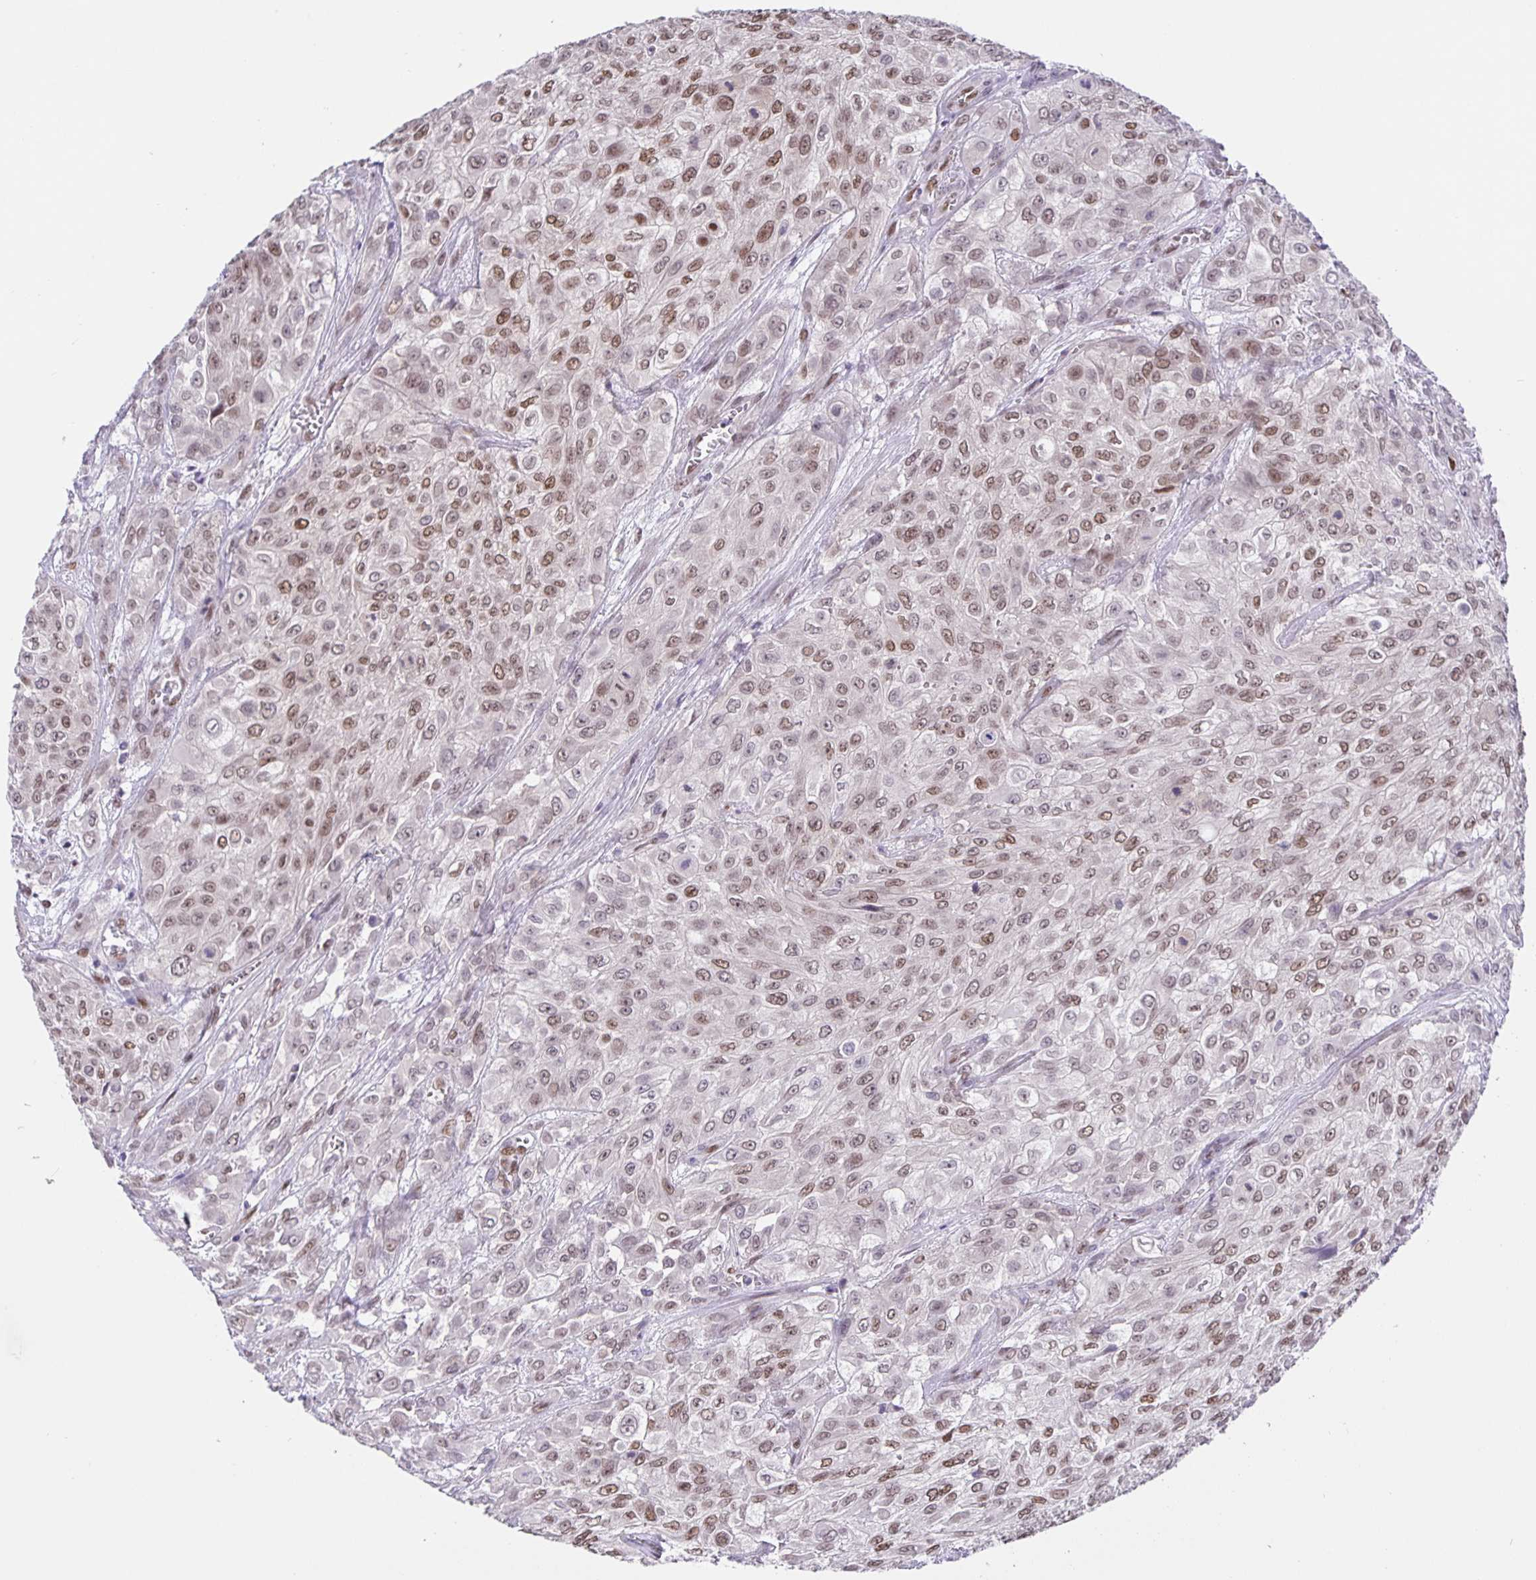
{"staining": {"intensity": "moderate", "quantity": ">75%", "location": "nuclear"}, "tissue": "urothelial cancer", "cell_type": "Tumor cells", "image_type": "cancer", "snomed": [{"axis": "morphology", "description": "Urothelial carcinoma, High grade"}, {"axis": "topography", "description": "Urinary bladder"}], "caption": "Urothelial cancer stained for a protein exhibits moderate nuclear positivity in tumor cells.", "gene": "FOSL2", "patient": {"sex": "male", "age": 57}}